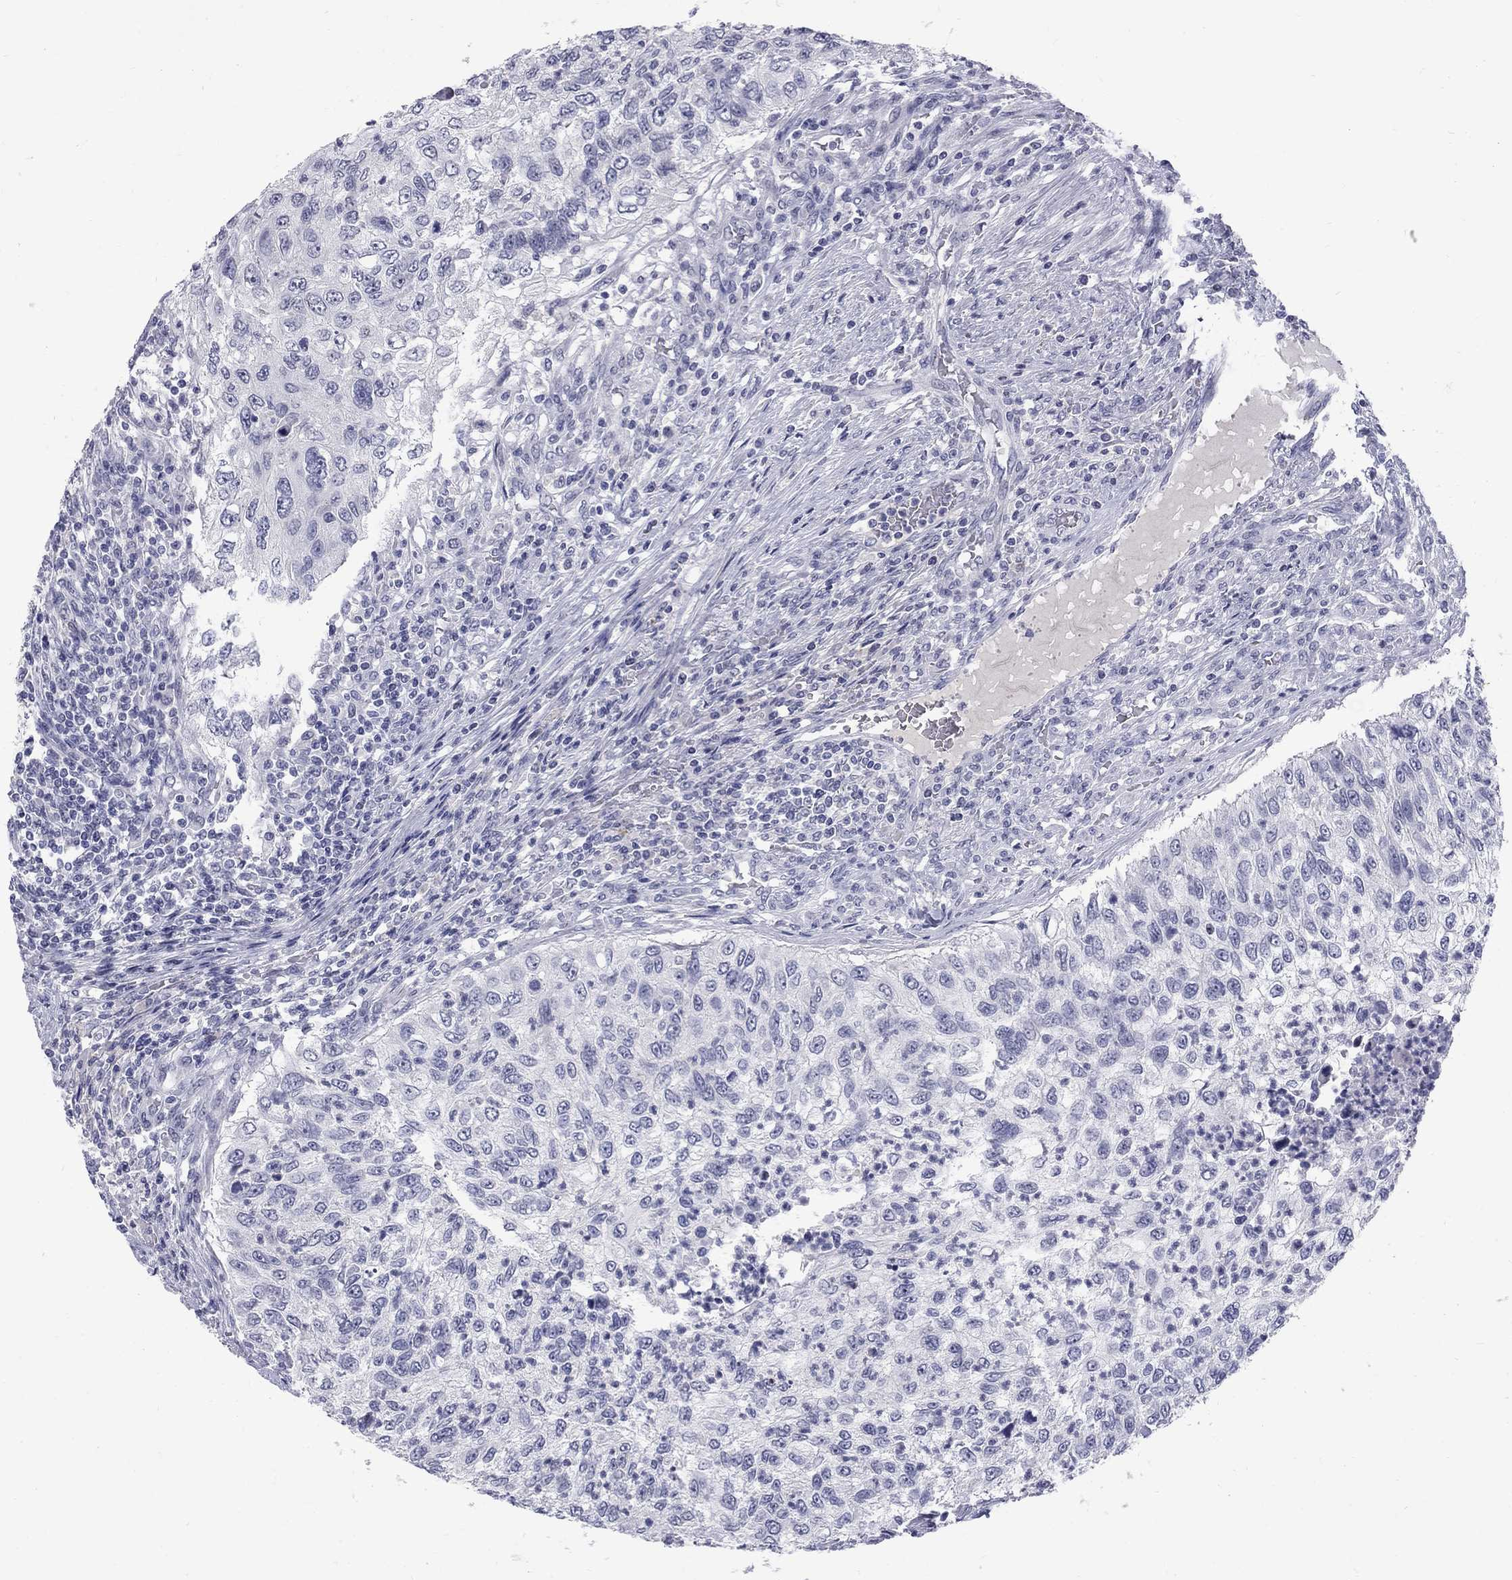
{"staining": {"intensity": "negative", "quantity": "none", "location": "none"}, "tissue": "urothelial cancer", "cell_type": "Tumor cells", "image_type": "cancer", "snomed": [{"axis": "morphology", "description": "Urothelial carcinoma, High grade"}, {"axis": "topography", "description": "Urinary bladder"}], "caption": "IHC image of human high-grade urothelial carcinoma stained for a protein (brown), which reveals no staining in tumor cells.", "gene": "CTNND2", "patient": {"sex": "female", "age": 60}}